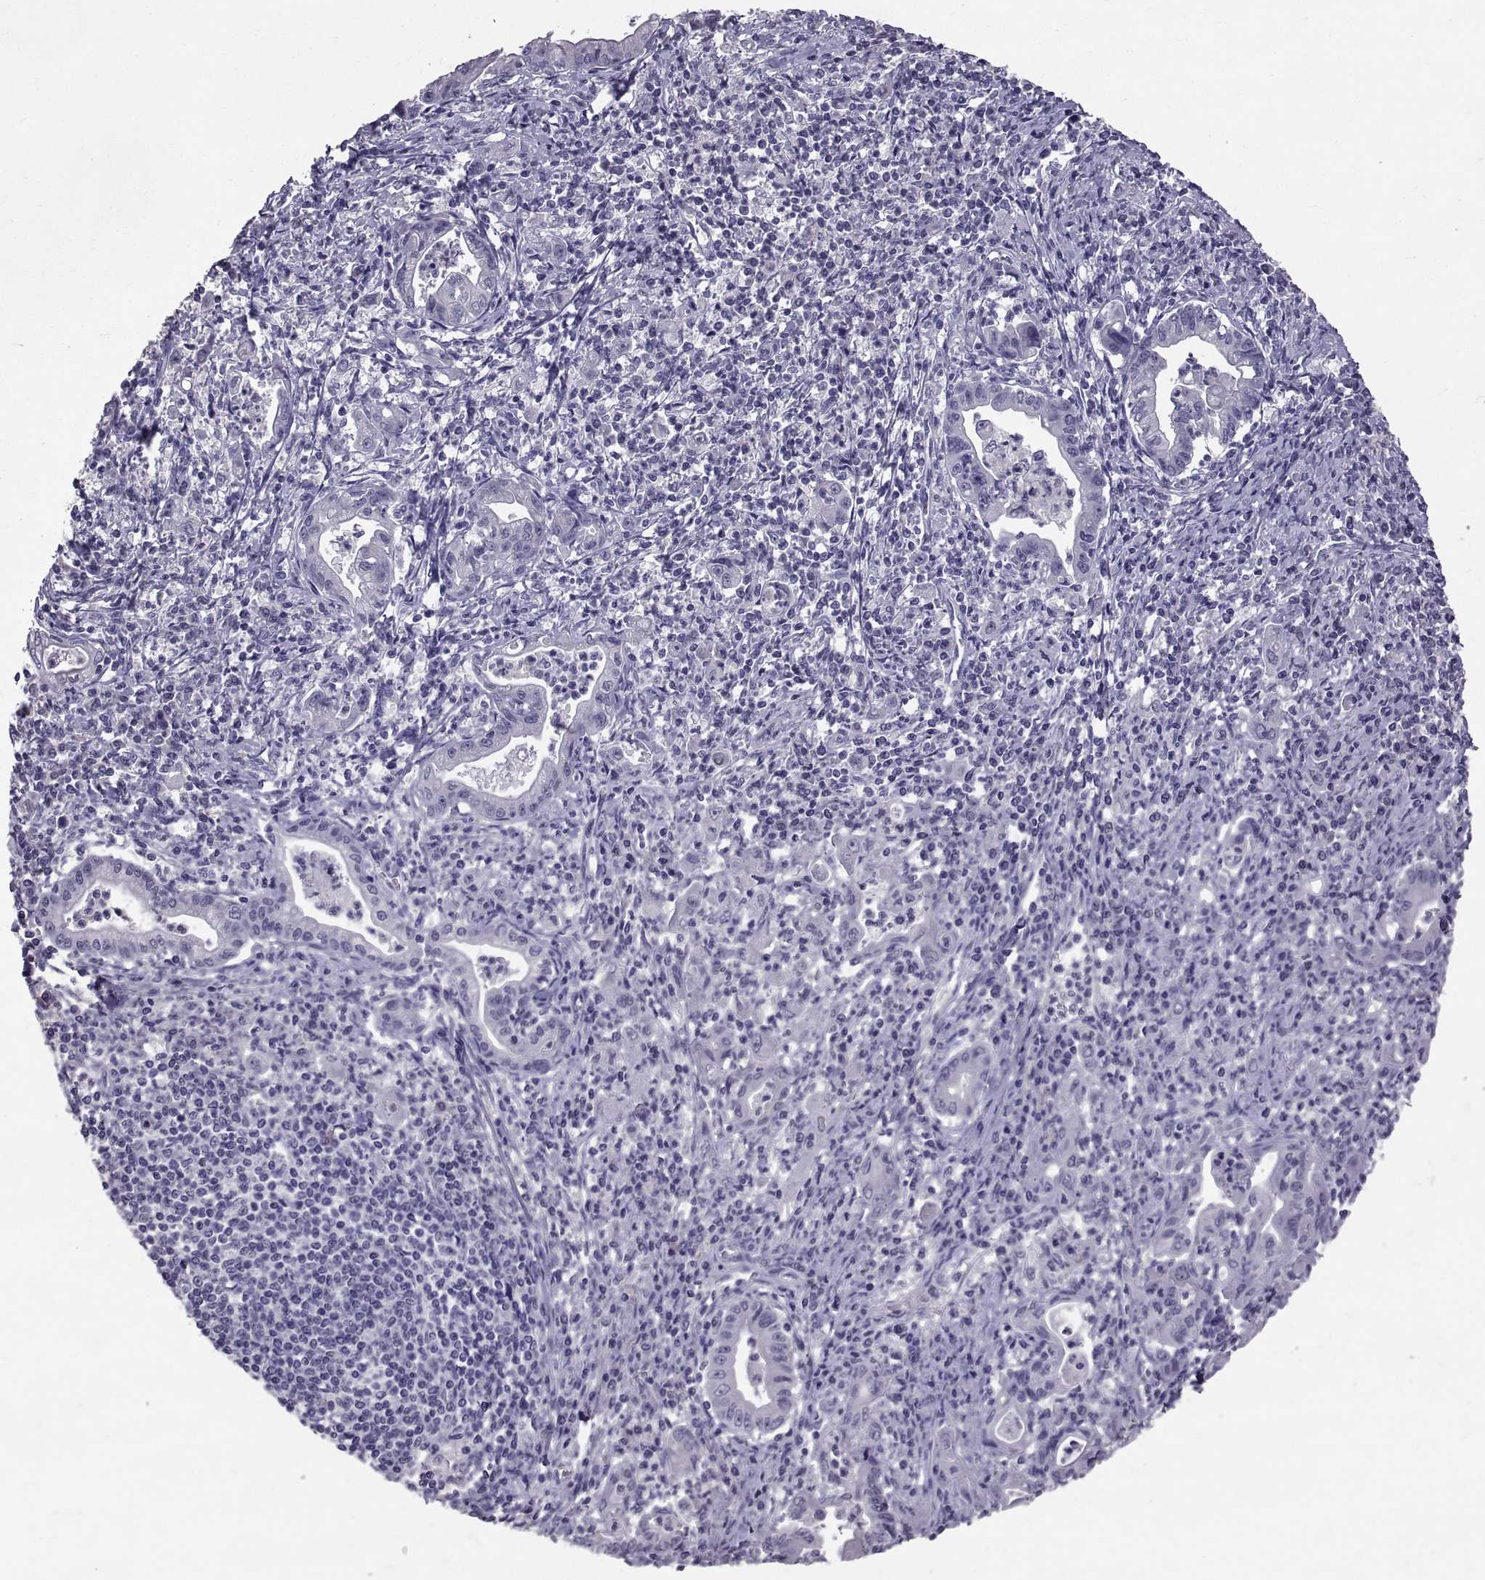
{"staining": {"intensity": "negative", "quantity": "none", "location": "none"}, "tissue": "stomach cancer", "cell_type": "Tumor cells", "image_type": "cancer", "snomed": [{"axis": "morphology", "description": "Adenocarcinoma, NOS"}, {"axis": "topography", "description": "Stomach, upper"}], "caption": "Stomach adenocarcinoma was stained to show a protein in brown. There is no significant expression in tumor cells.", "gene": "PTN", "patient": {"sex": "female", "age": 79}}